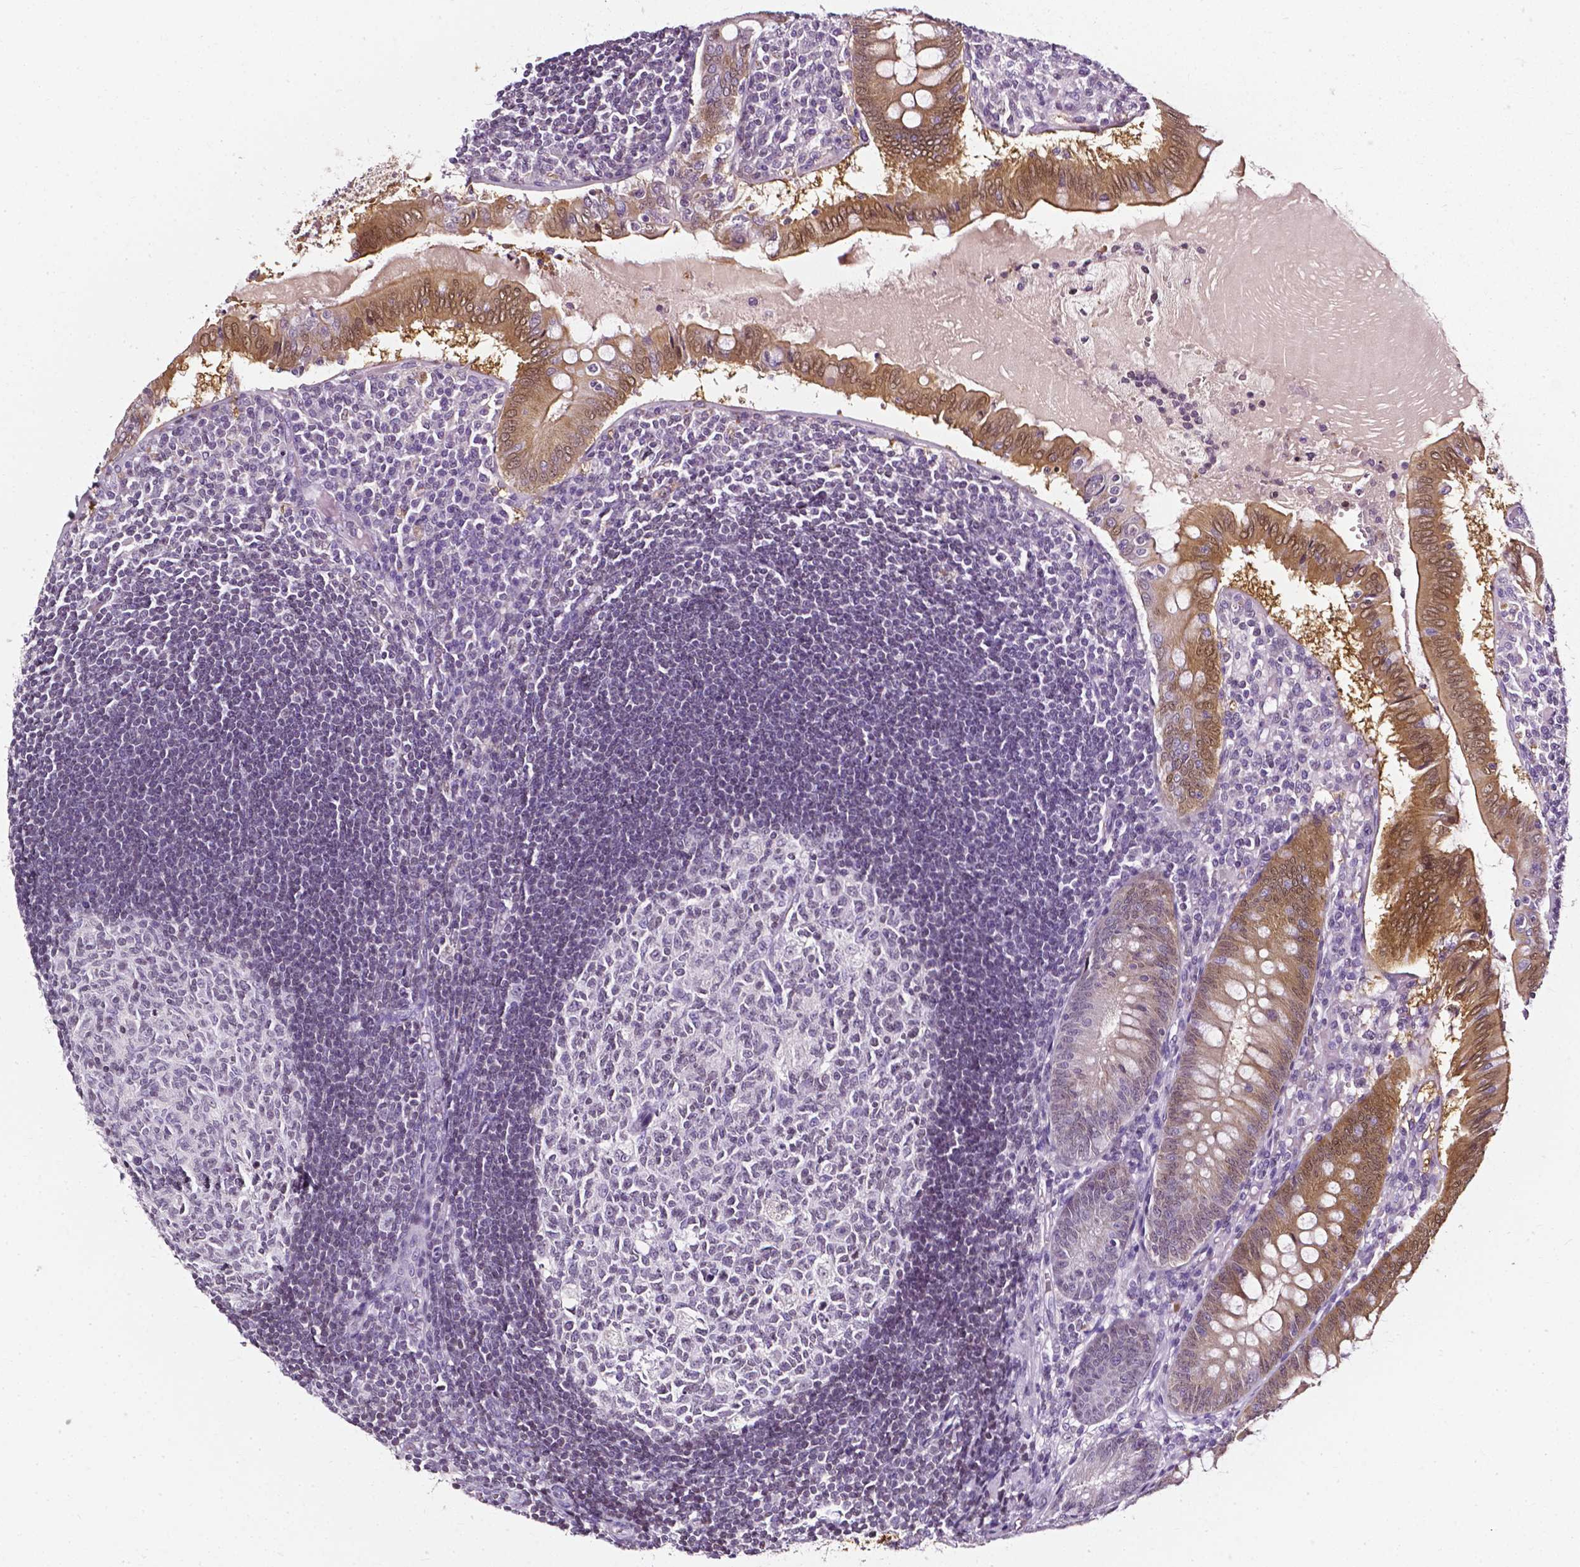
{"staining": {"intensity": "moderate", "quantity": ">75%", "location": "cytoplasmic/membranous,nuclear"}, "tissue": "appendix", "cell_type": "Glandular cells", "image_type": "normal", "snomed": [{"axis": "morphology", "description": "Normal tissue, NOS"}, {"axis": "morphology", "description": "Inflammation, NOS"}, {"axis": "topography", "description": "Appendix"}], "caption": "Normal appendix was stained to show a protein in brown. There is medium levels of moderate cytoplasmic/membranous,nuclear expression in approximately >75% of glandular cells.", "gene": "AKR1B10", "patient": {"sex": "male", "age": 16}}